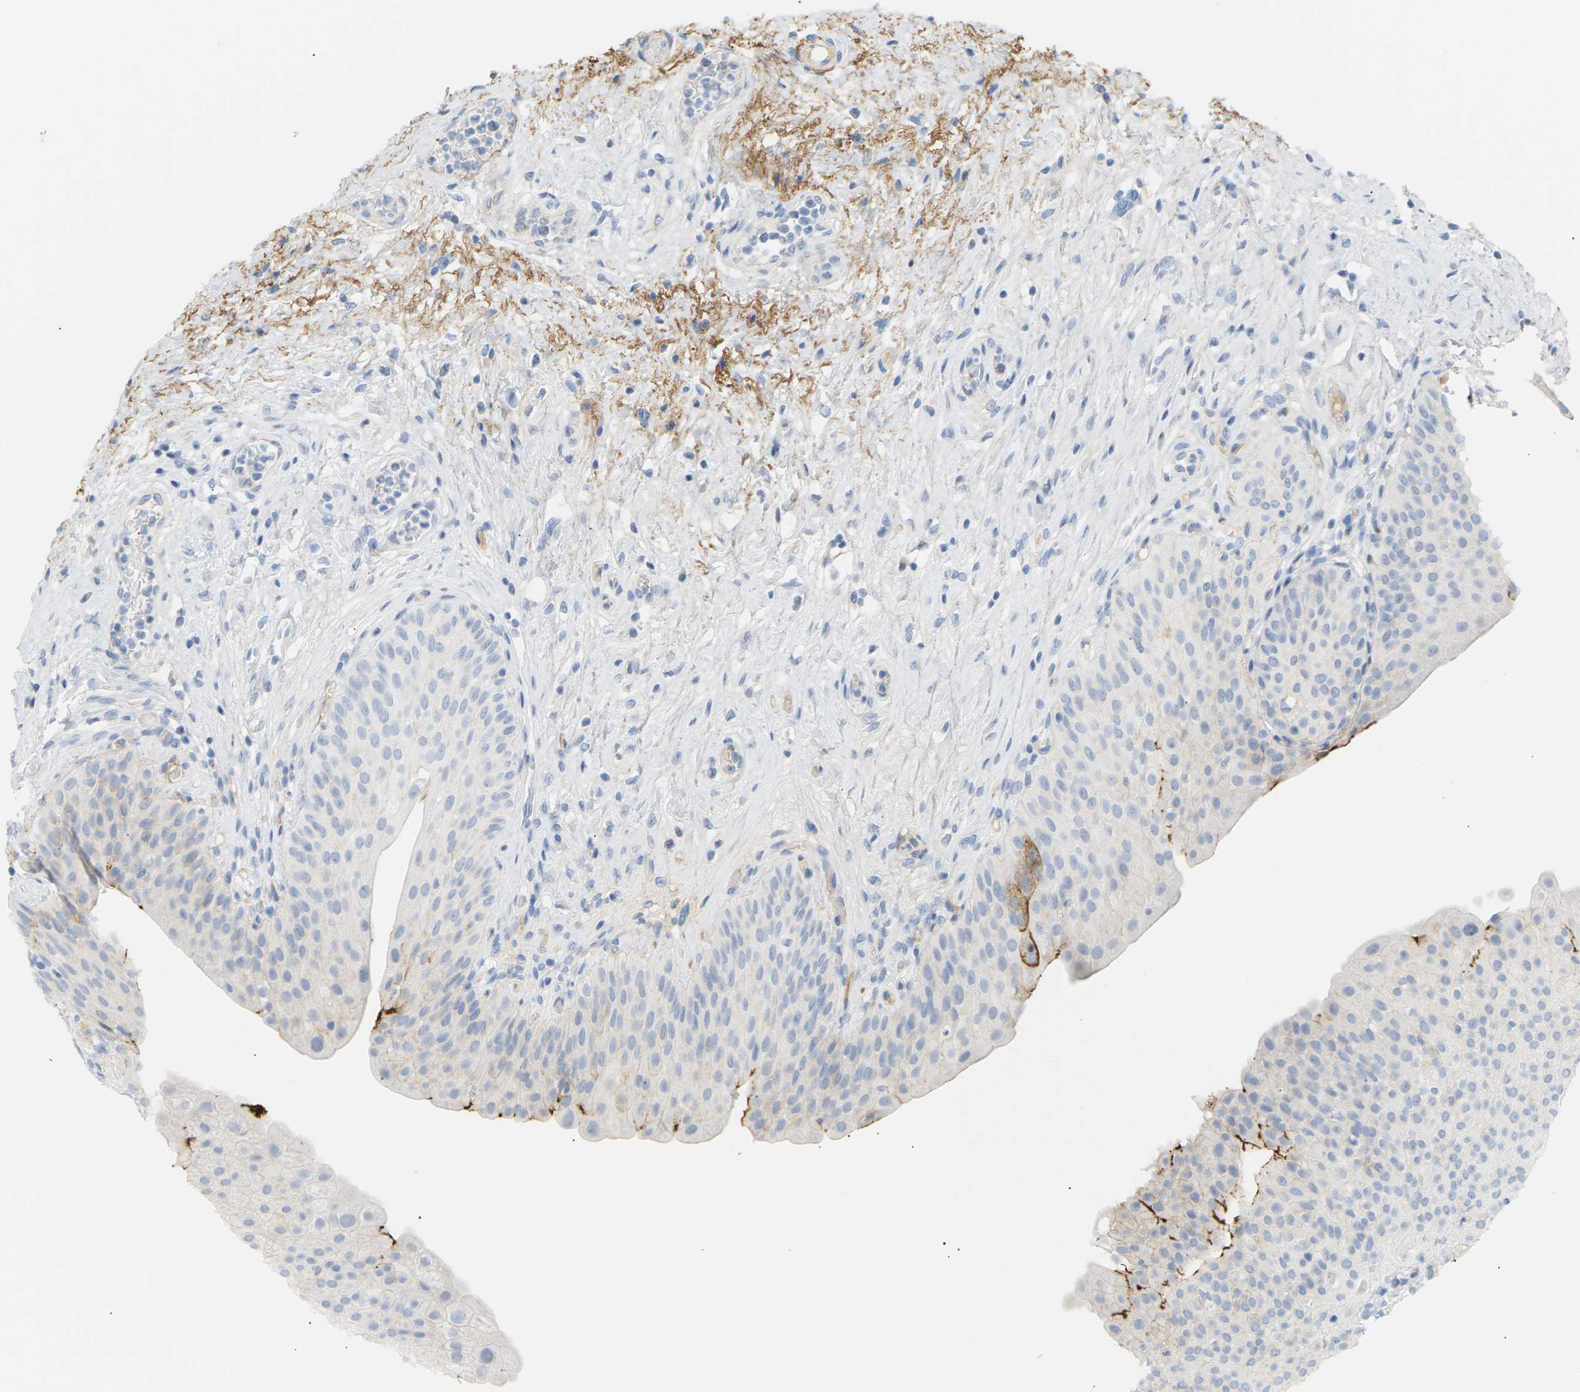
{"staining": {"intensity": "negative", "quantity": "none", "location": "none"}, "tissue": "urinary bladder", "cell_type": "Urothelial cells", "image_type": "normal", "snomed": [{"axis": "morphology", "description": "Normal tissue, NOS"}, {"axis": "topography", "description": "Urinary bladder"}], "caption": "Immunohistochemical staining of benign urinary bladder demonstrates no significant expression in urothelial cells.", "gene": "CLU", "patient": {"sex": "male", "age": 46}}